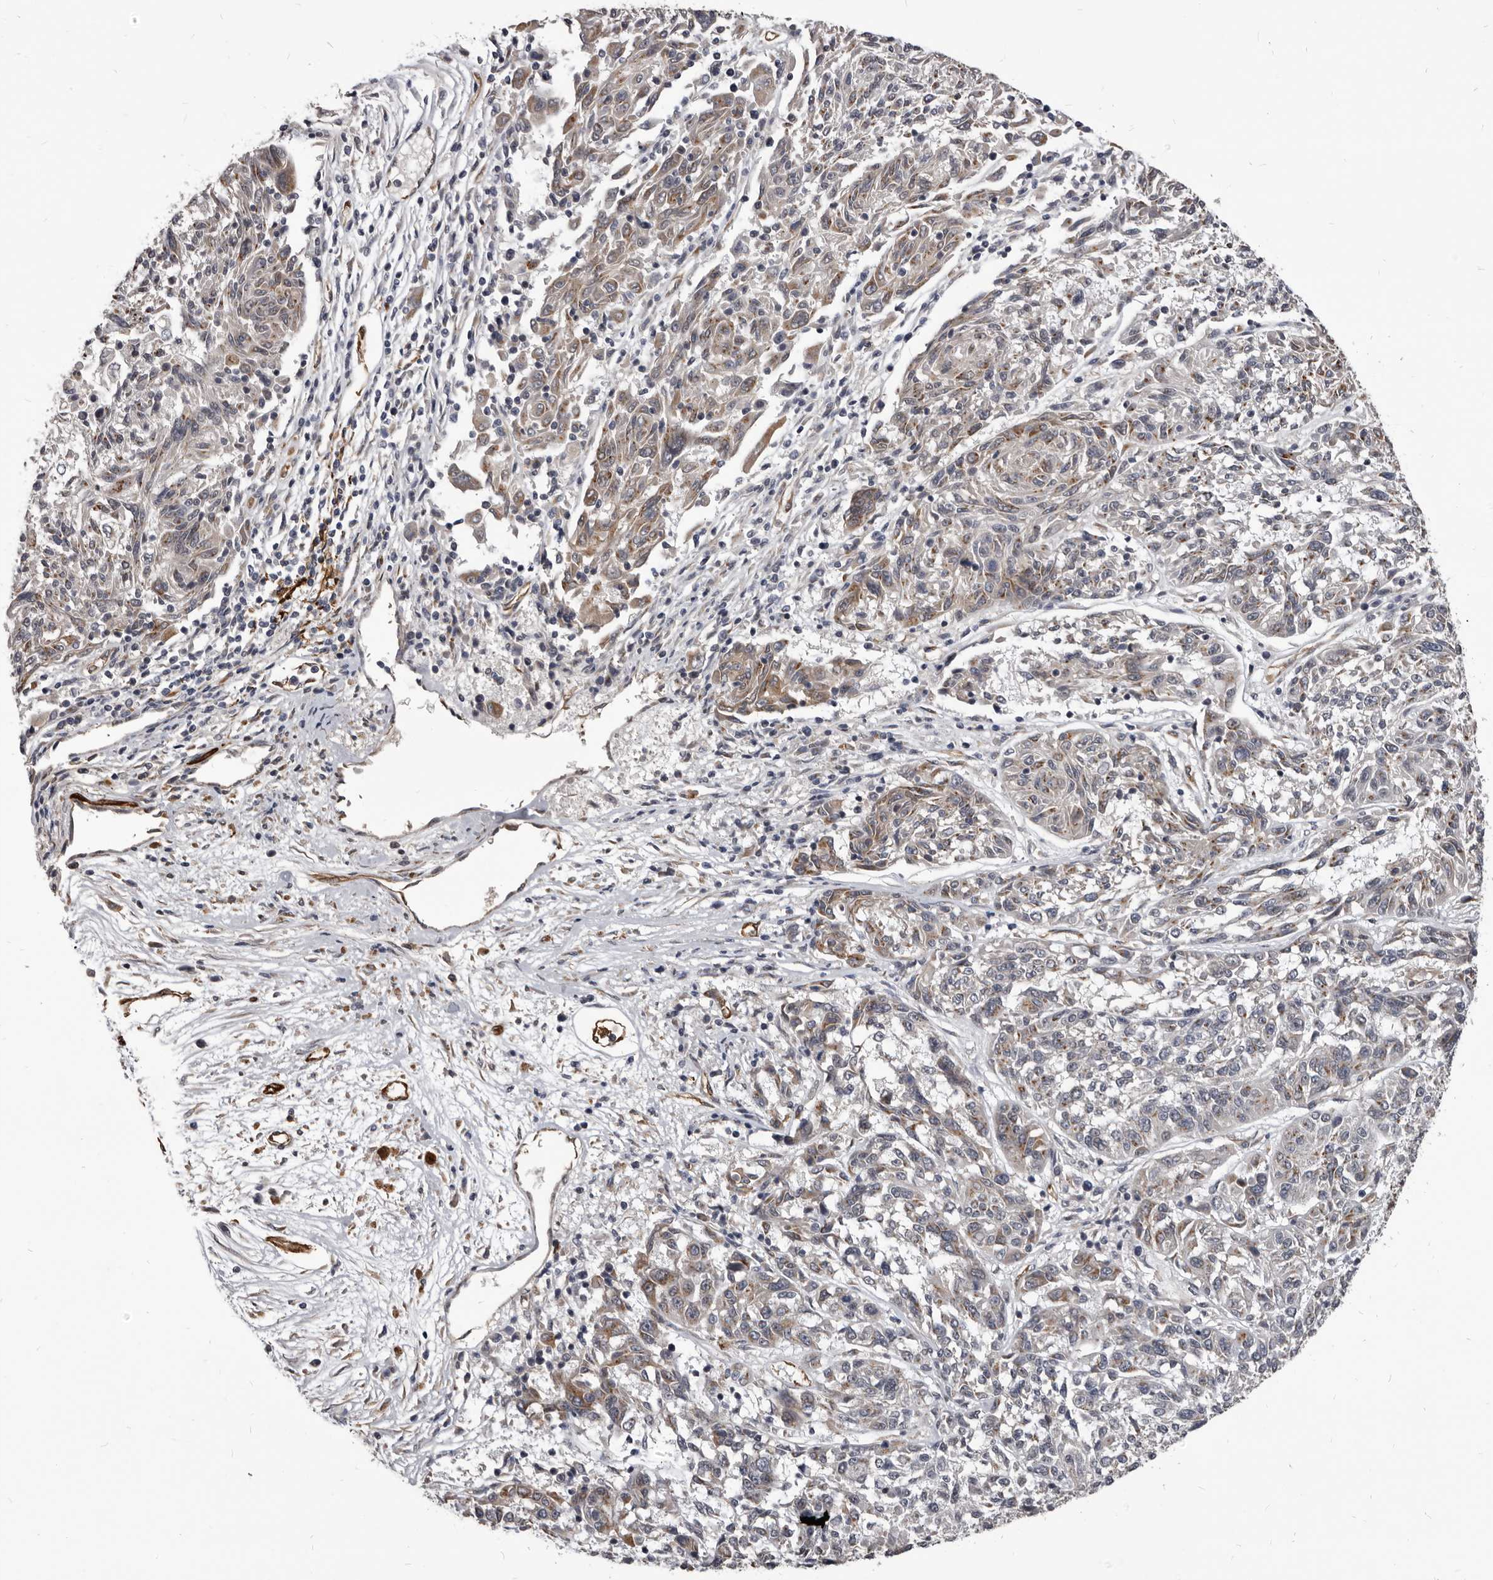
{"staining": {"intensity": "weak", "quantity": "25%-75%", "location": "cytoplasmic/membranous"}, "tissue": "melanoma", "cell_type": "Tumor cells", "image_type": "cancer", "snomed": [{"axis": "morphology", "description": "Malignant melanoma, NOS"}, {"axis": "topography", "description": "Skin"}], "caption": "Immunohistochemistry staining of malignant melanoma, which reveals low levels of weak cytoplasmic/membranous staining in about 25%-75% of tumor cells indicating weak cytoplasmic/membranous protein staining. The staining was performed using DAB (3,3'-diaminobenzidine) (brown) for protein detection and nuclei were counterstained in hematoxylin (blue).", "gene": "ADAMTS20", "patient": {"sex": "male", "age": 53}}